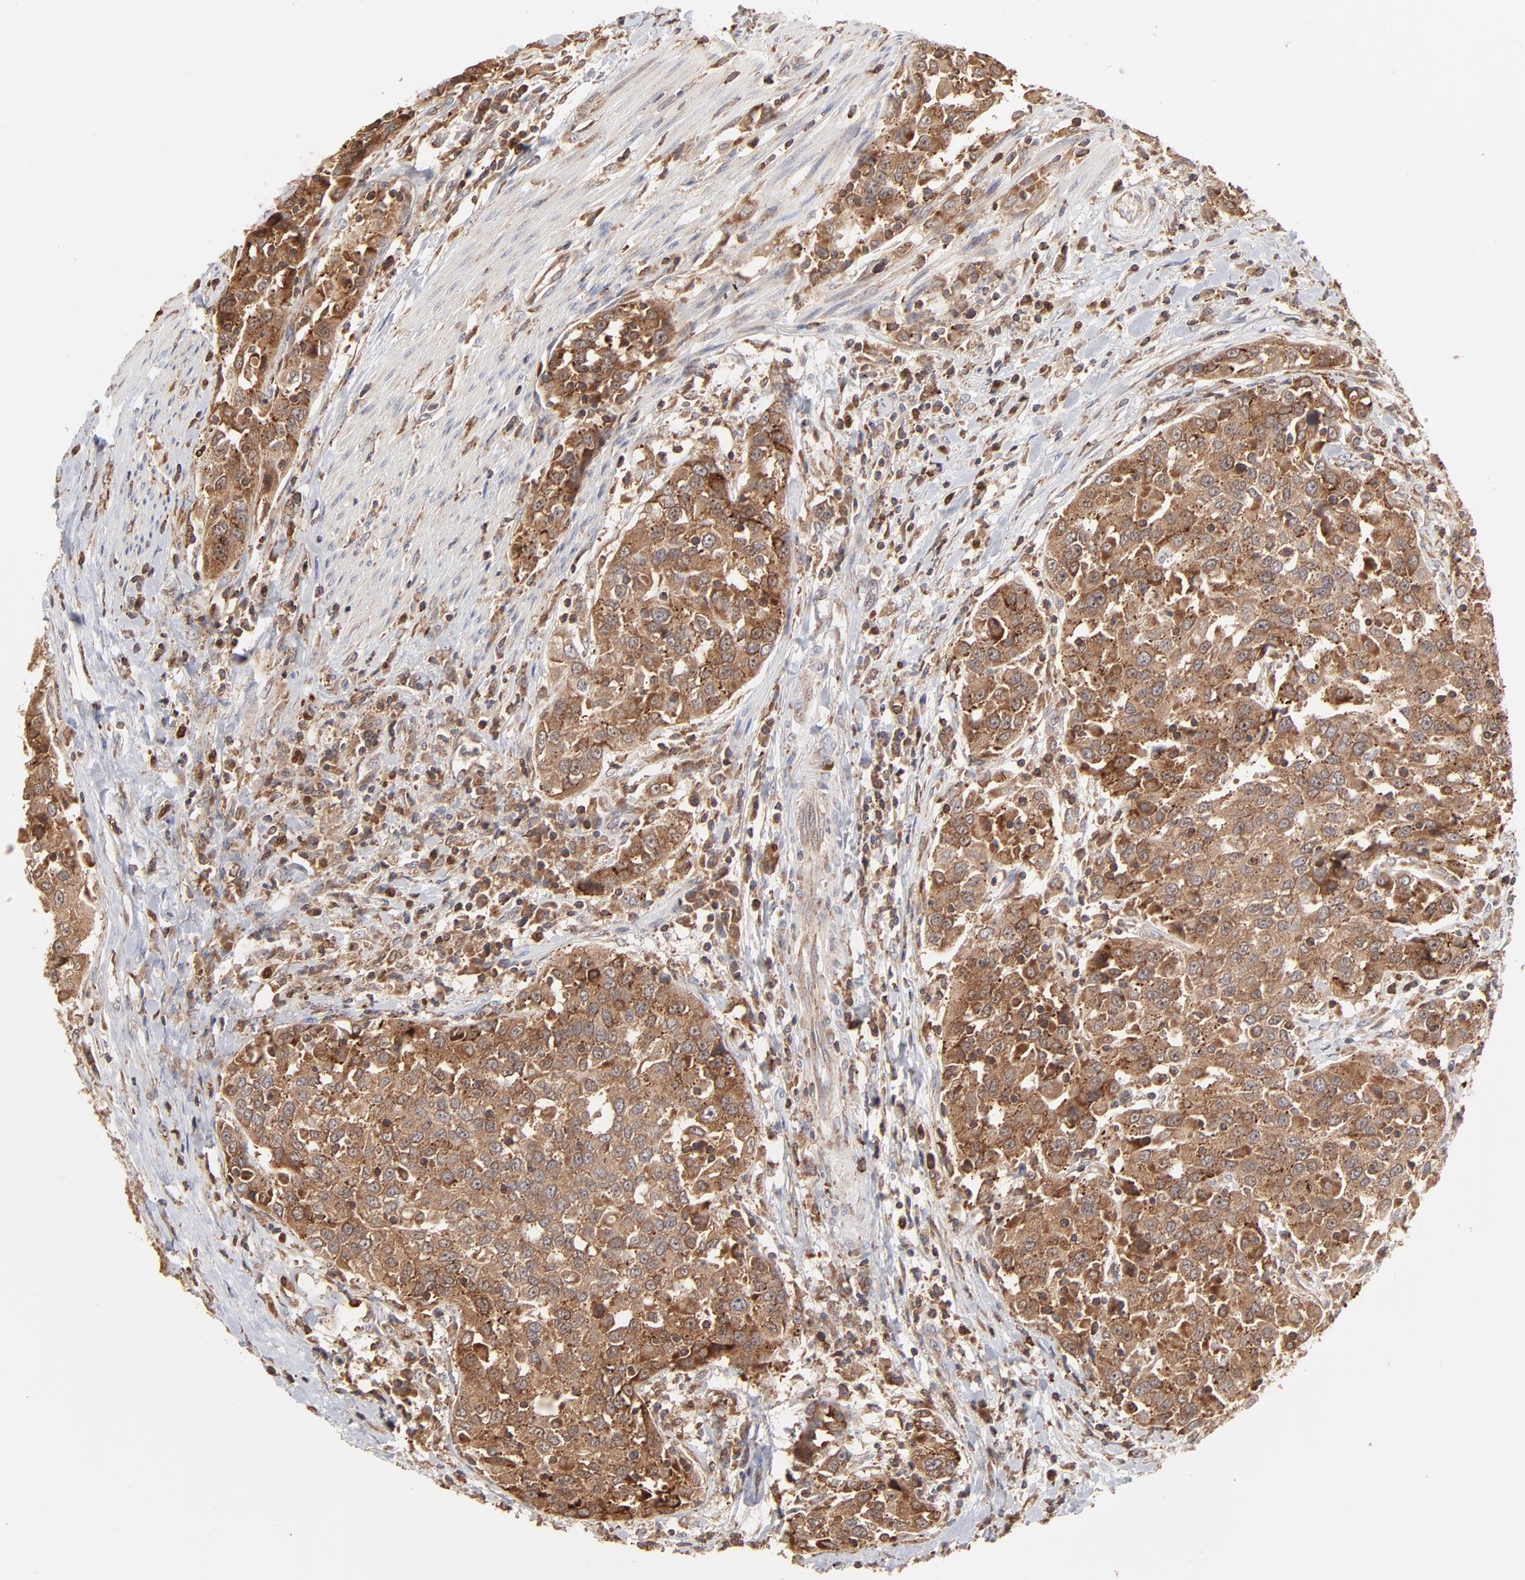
{"staining": {"intensity": "strong", "quantity": ">75%", "location": "cytoplasmic/membranous"}, "tissue": "urothelial cancer", "cell_type": "Tumor cells", "image_type": "cancer", "snomed": [{"axis": "morphology", "description": "Urothelial carcinoma, High grade"}, {"axis": "topography", "description": "Urinary bladder"}], "caption": "IHC of urothelial cancer shows high levels of strong cytoplasmic/membranous expression in approximately >75% of tumor cells.", "gene": "RNF213", "patient": {"sex": "female", "age": 80}}